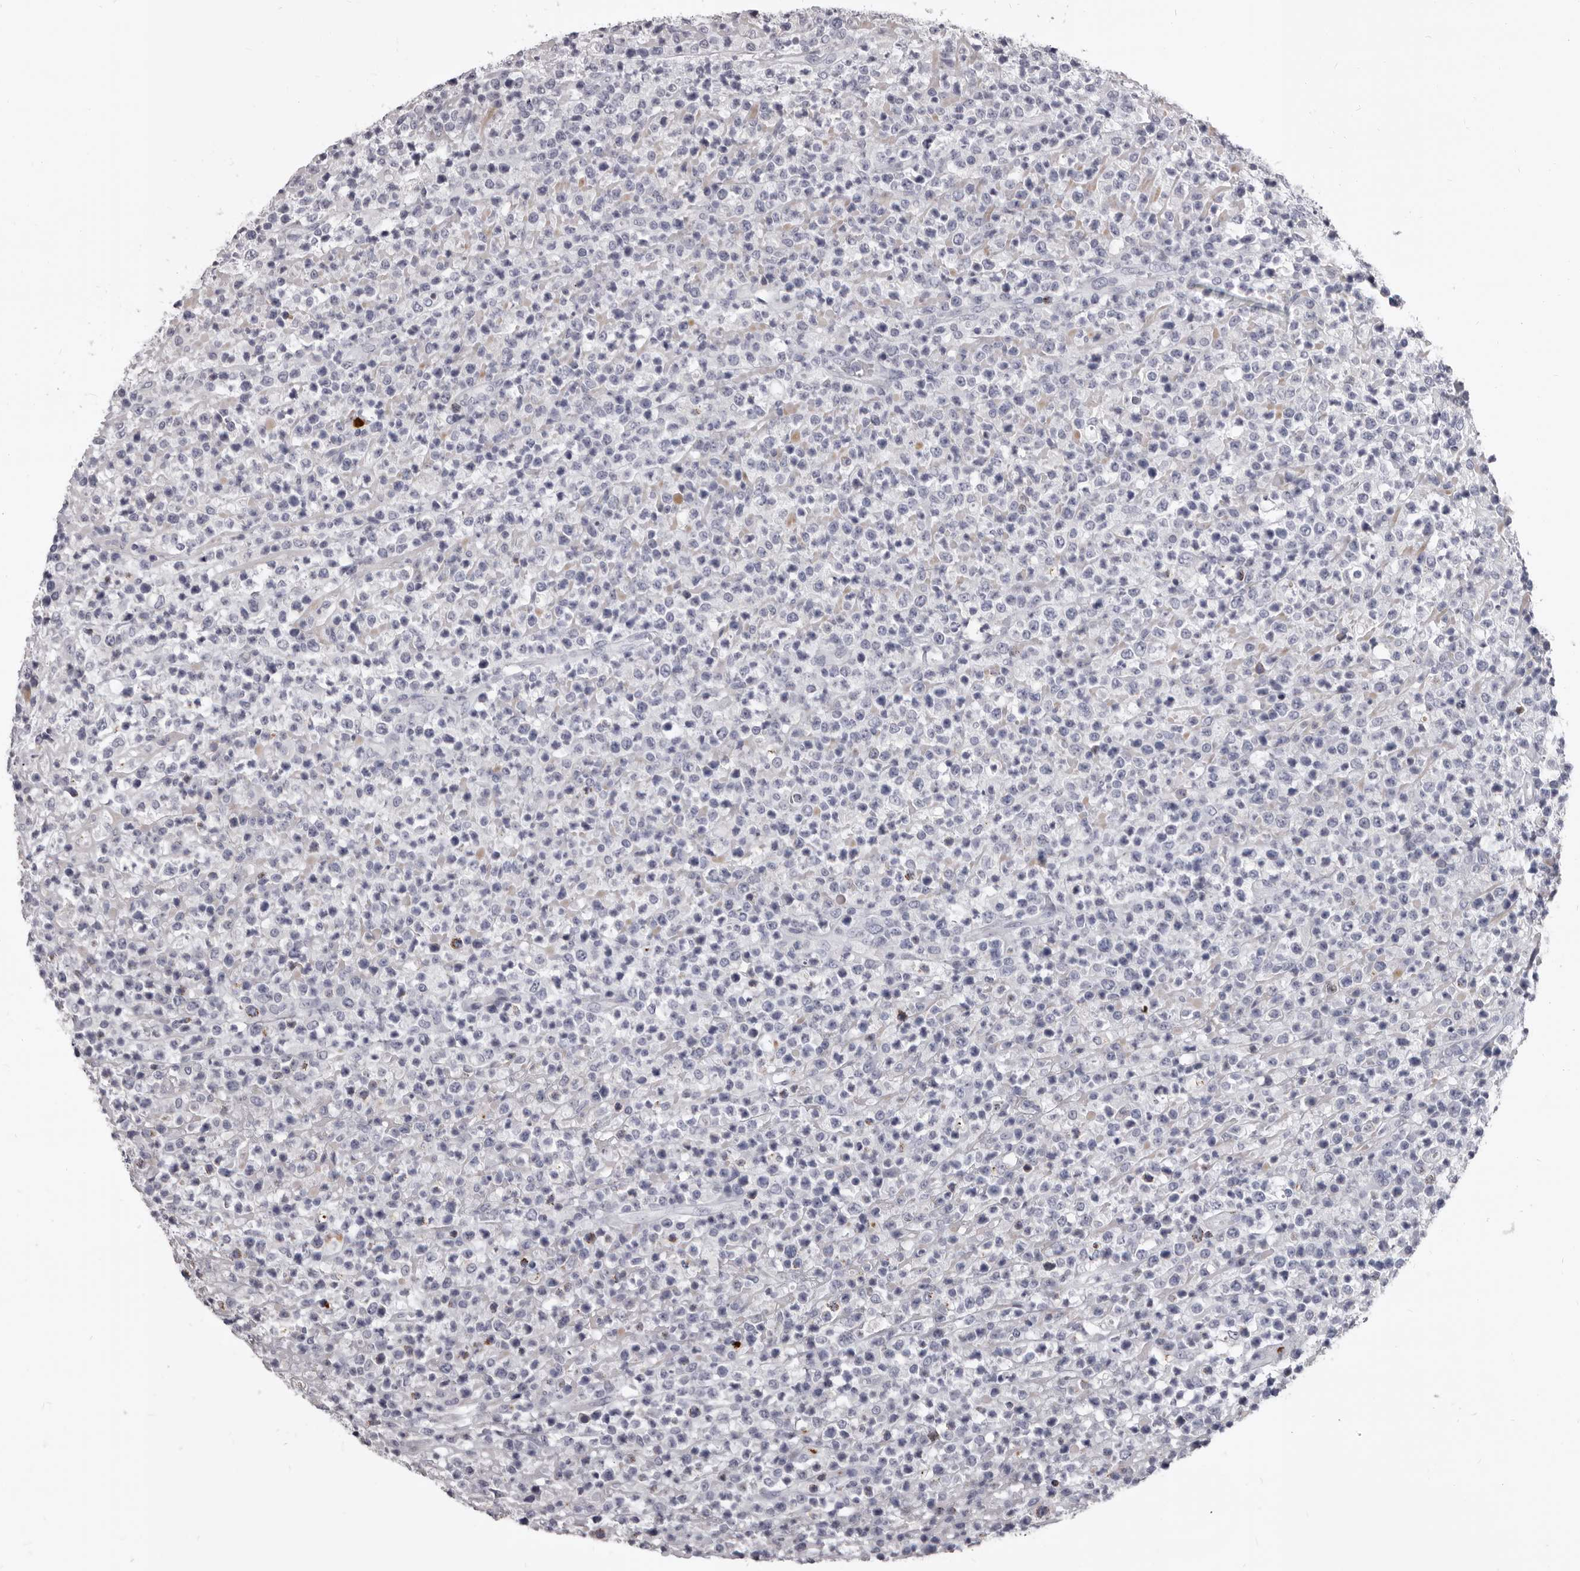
{"staining": {"intensity": "negative", "quantity": "none", "location": "none"}, "tissue": "lymphoma", "cell_type": "Tumor cells", "image_type": "cancer", "snomed": [{"axis": "morphology", "description": "Malignant lymphoma, non-Hodgkin's type, High grade"}, {"axis": "topography", "description": "Colon"}], "caption": "Image shows no protein positivity in tumor cells of high-grade malignant lymphoma, non-Hodgkin's type tissue.", "gene": "GZMH", "patient": {"sex": "female", "age": 53}}